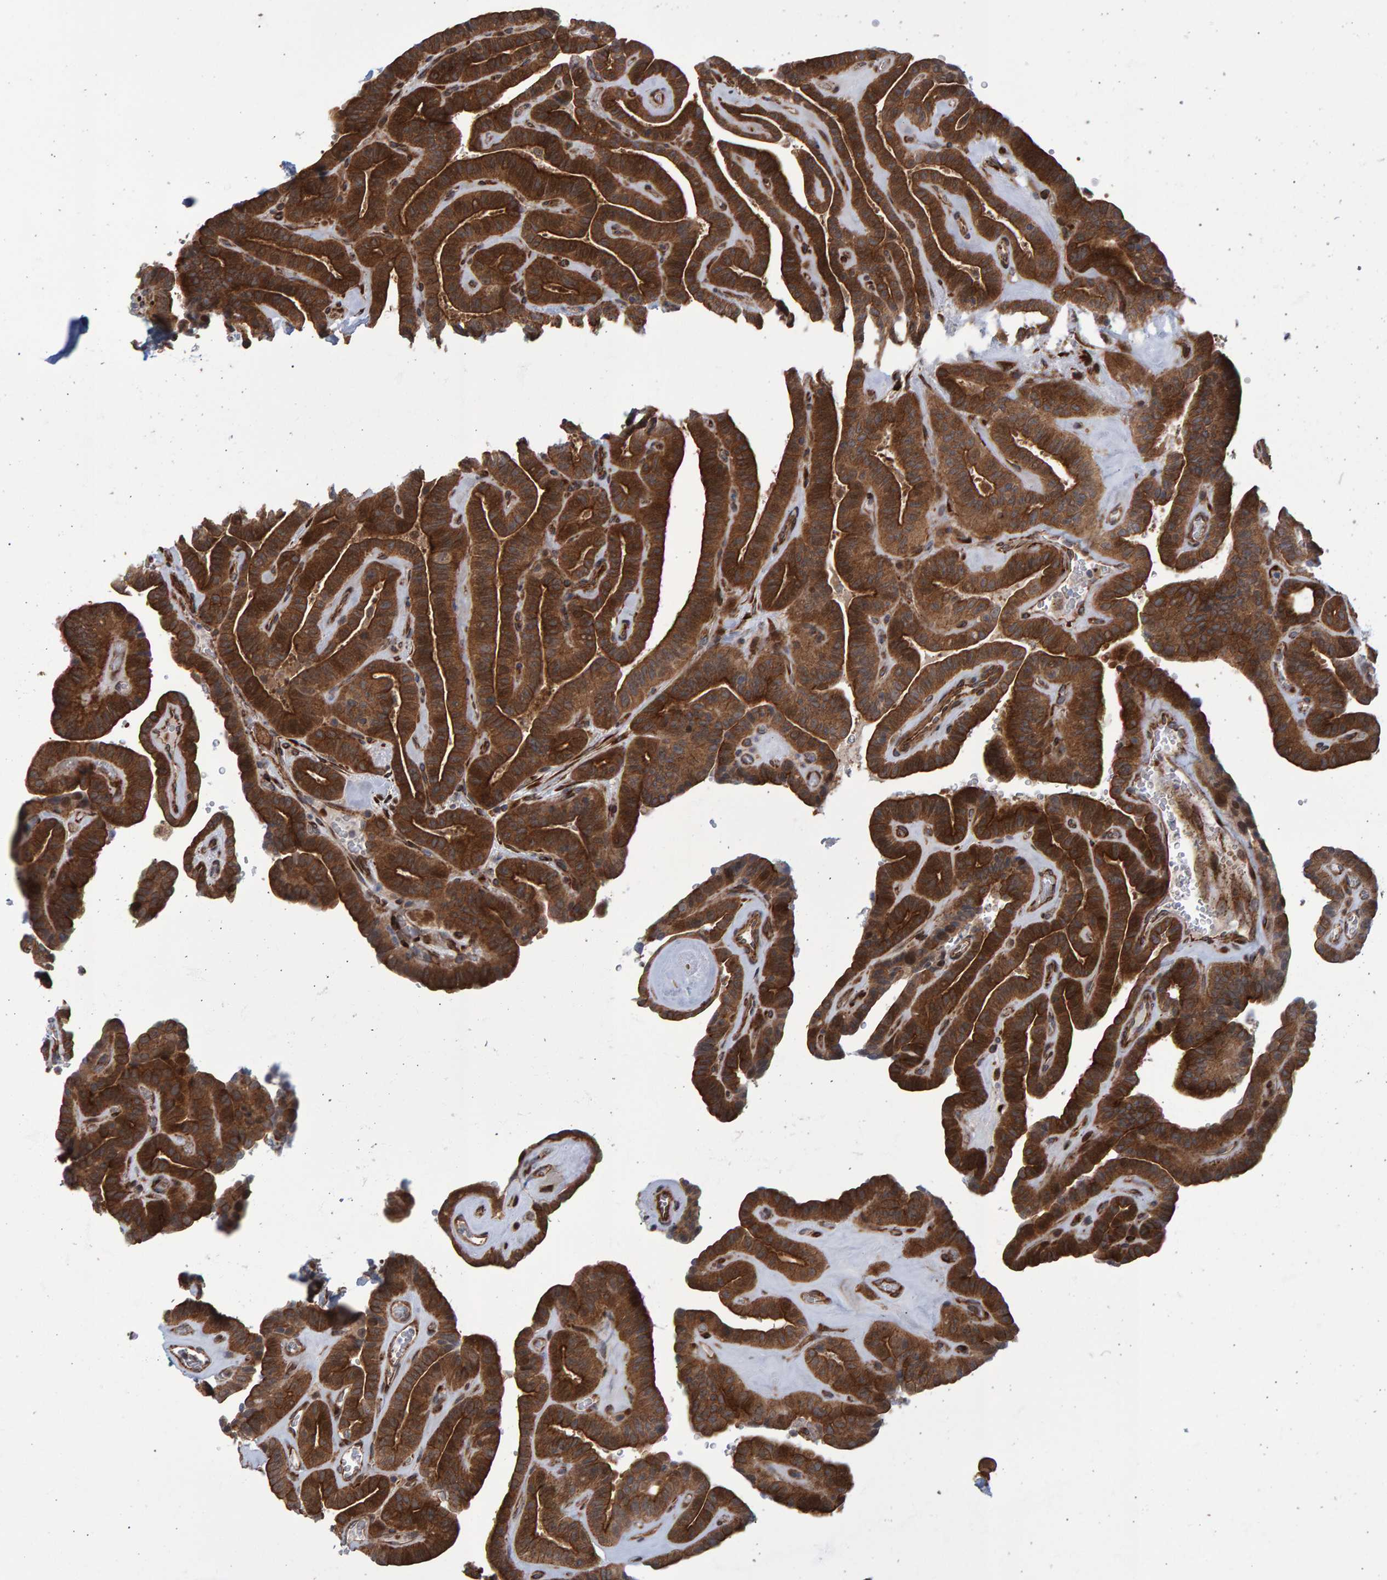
{"staining": {"intensity": "strong", "quantity": ">75%", "location": "cytoplasmic/membranous"}, "tissue": "thyroid cancer", "cell_type": "Tumor cells", "image_type": "cancer", "snomed": [{"axis": "morphology", "description": "Papillary adenocarcinoma, NOS"}, {"axis": "topography", "description": "Thyroid gland"}], "caption": "Immunohistochemistry staining of thyroid papillary adenocarcinoma, which demonstrates high levels of strong cytoplasmic/membranous positivity in about >75% of tumor cells indicating strong cytoplasmic/membranous protein staining. The staining was performed using DAB (3,3'-diaminobenzidine) (brown) for protein detection and nuclei were counterstained in hematoxylin (blue).", "gene": "LRBA", "patient": {"sex": "male", "age": 77}}